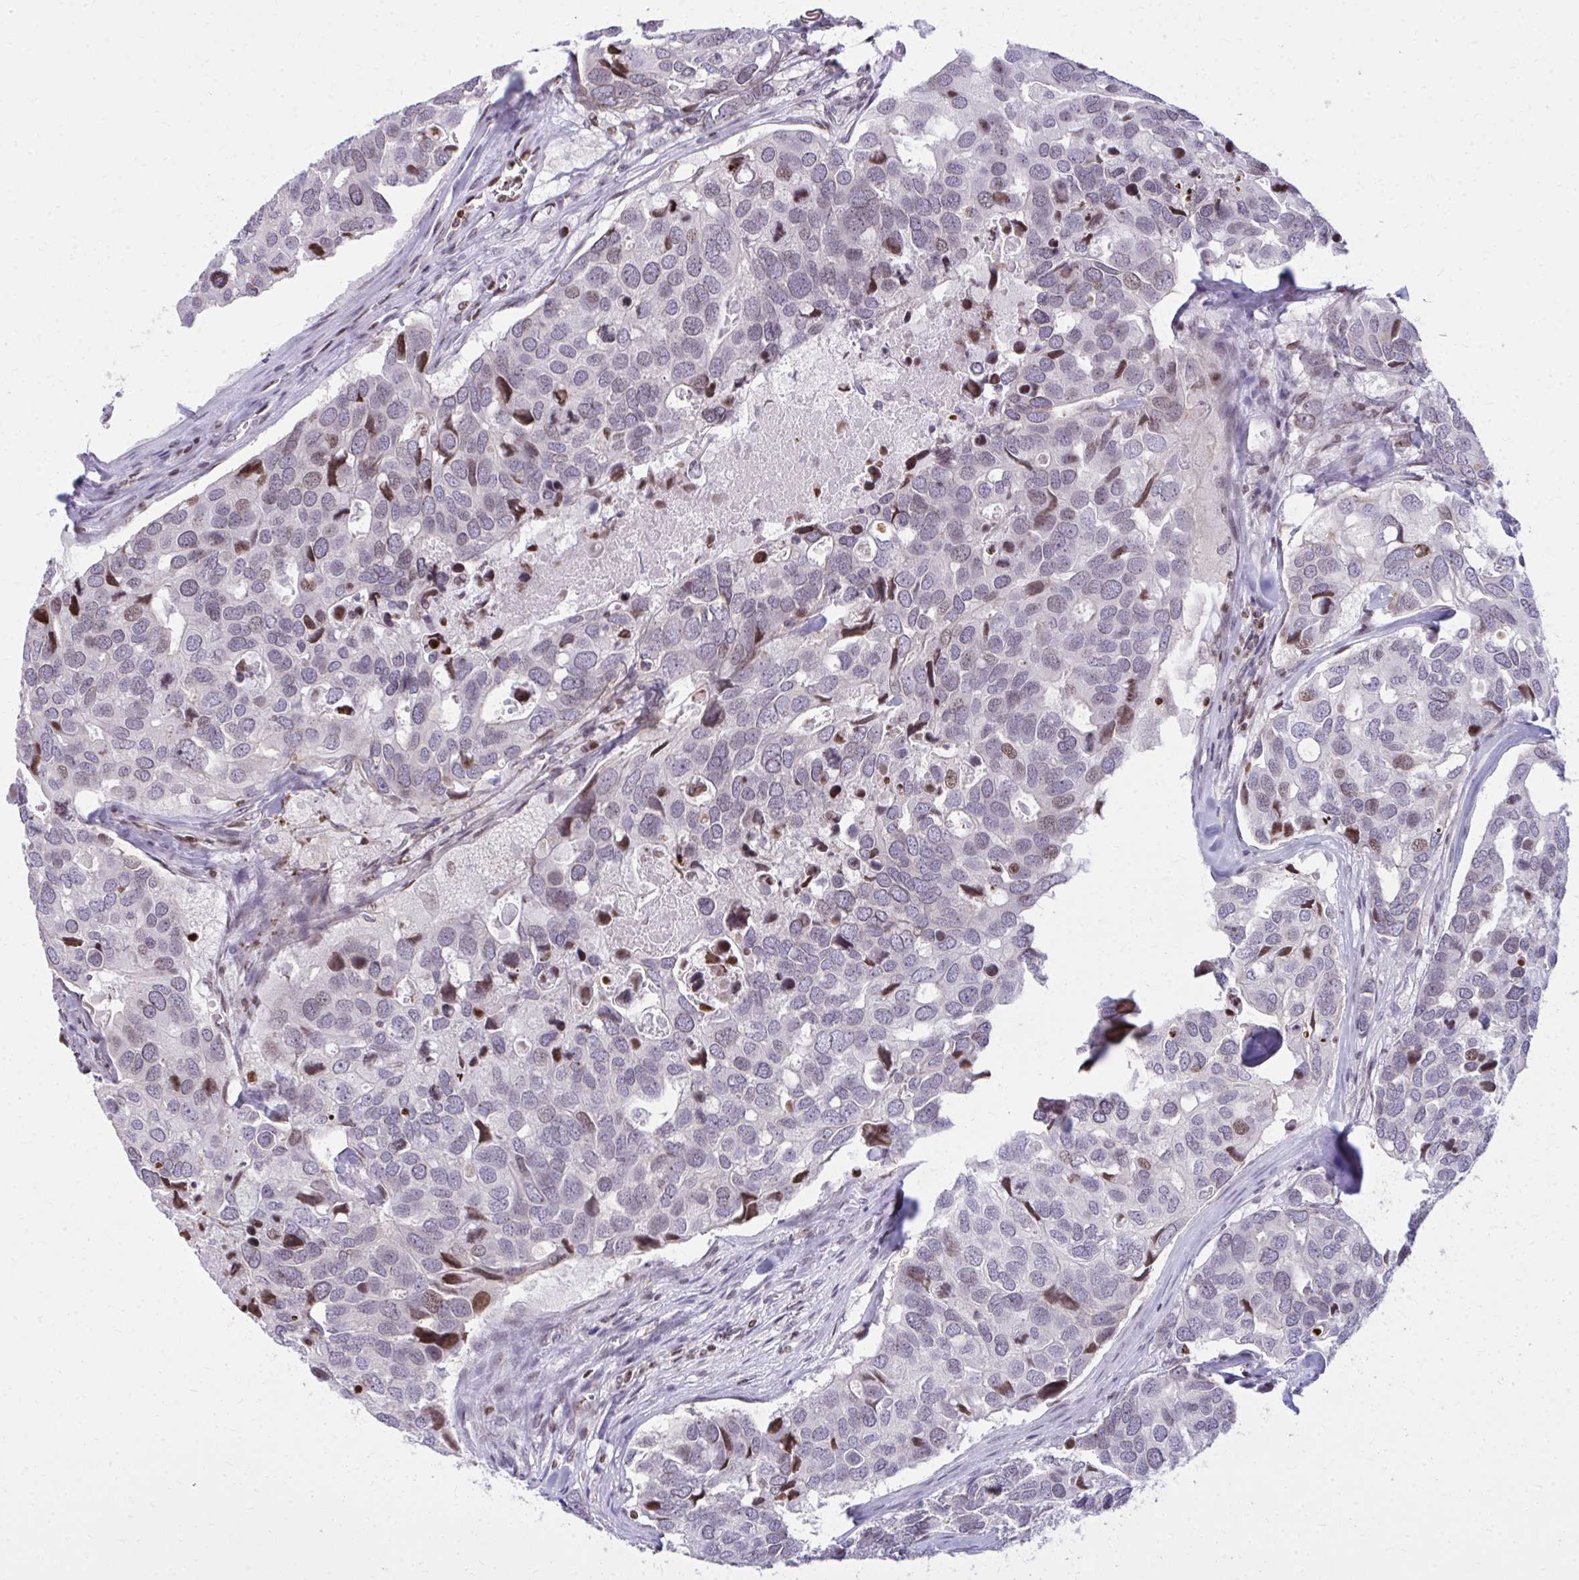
{"staining": {"intensity": "moderate", "quantity": "<25%", "location": "nuclear"}, "tissue": "breast cancer", "cell_type": "Tumor cells", "image_type": "cancer", "snomed": [{"axis": "morphology", "description": "Duct carcinoma"}, {"axis": "topography", "description": "Breast"}], "caption": "Breast cancer was stained to show a protein in brown. There is low levels of moderate nuclear staining in about <25% of tumor cells.", "gene": "AP5M1", "patient": {"sex": "female", "age": 83}}